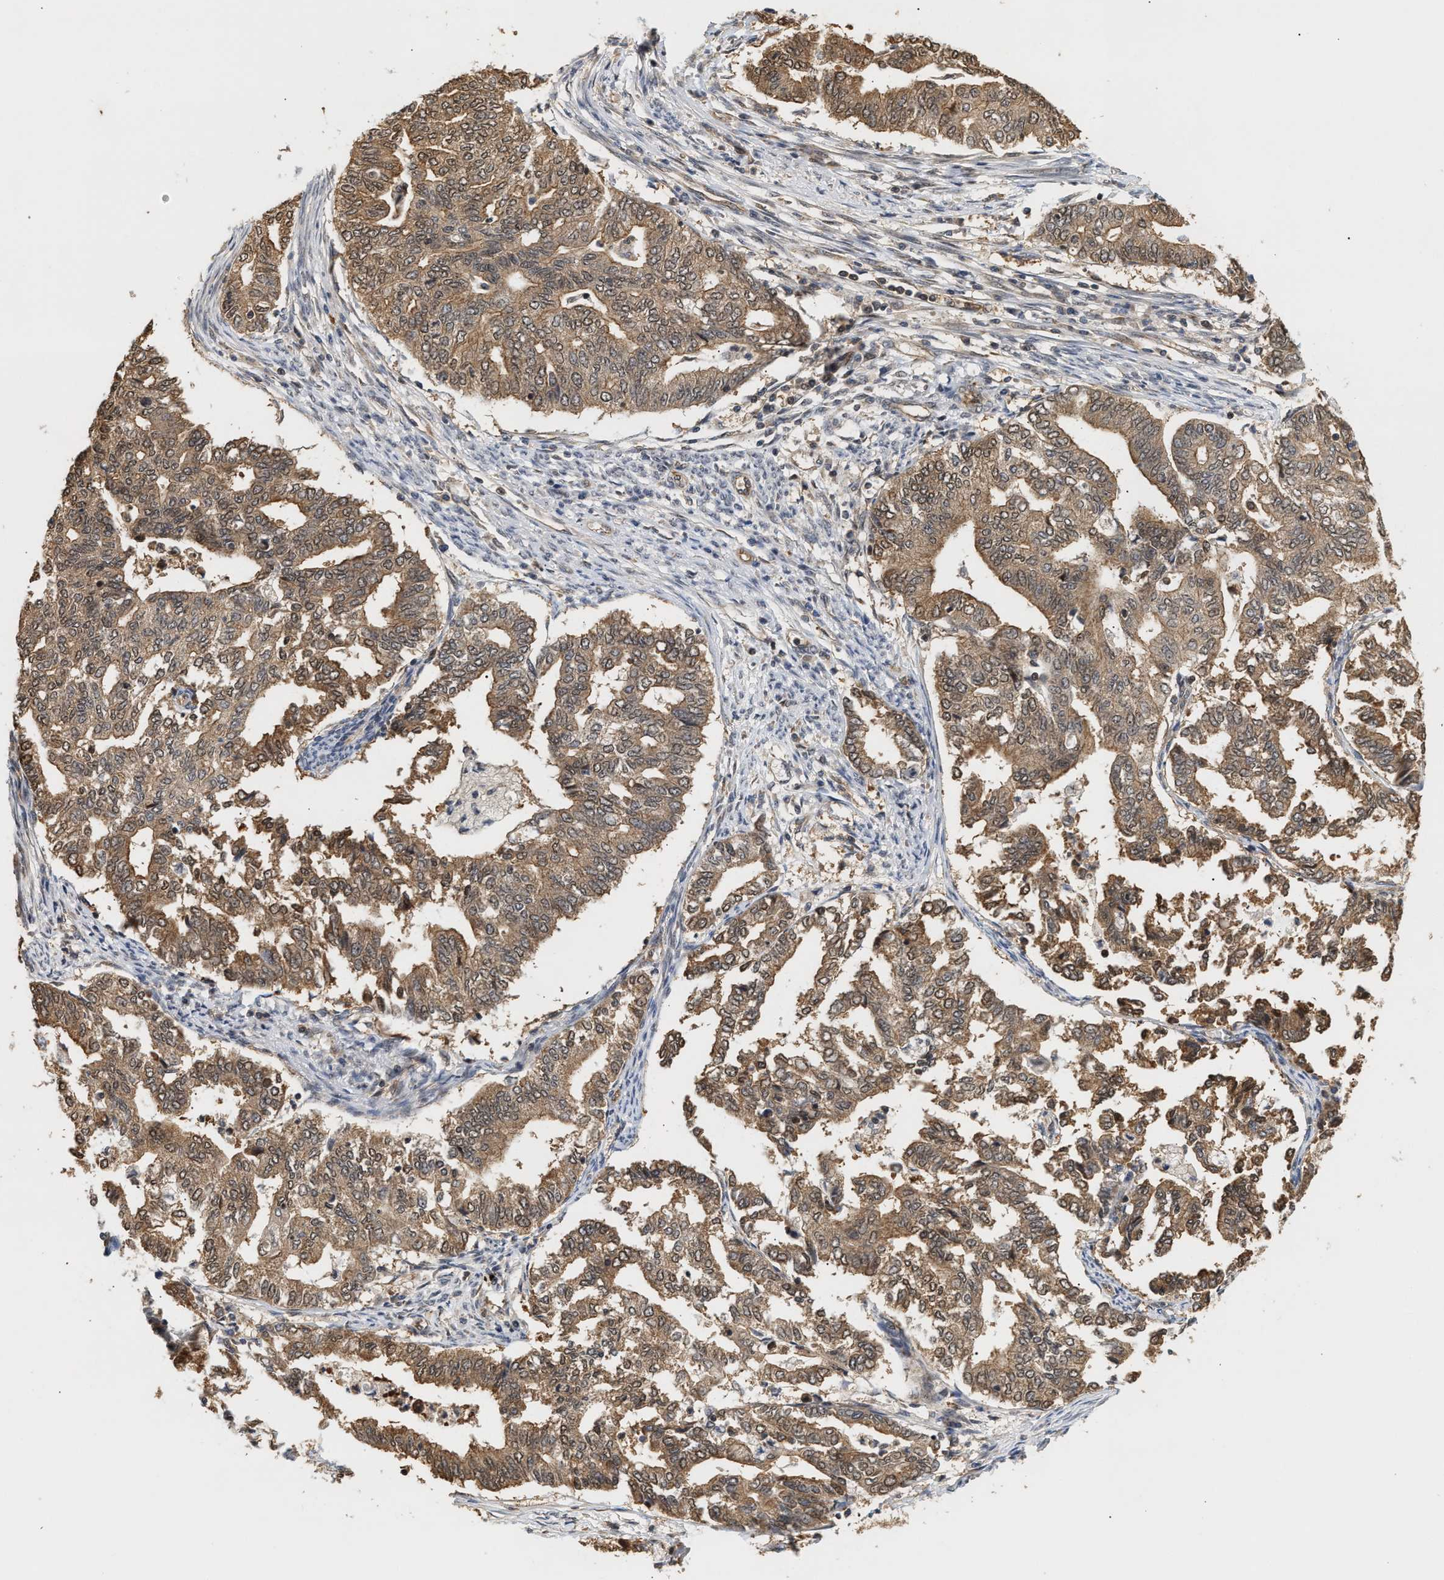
{"staining": {"intensity": "moderate", "quantity": ">75%", "location": "cytoplasmic/membranous"}, "tissue": "endometrial cancer", "cell_type": "Tumor cells", "image_type": "cancer", "snomed": [{"axis": "morphology", "description": "Adenocarcinoma, NOS"}, {"axis": "topography", "description": "Endometrium"}], "caption": "Immunohistochemical staining of human adenocarcinoma (endometrial) reveals moderate cytoplasmic/membranous protein positivity in approximately >75% of tumor cells. (DAB (3,3'-diaminobenzidine) IHC with brightfield microscopy, high magnification).", "gene": "ABHD5", "patient": {"sex": "female", "age": 79}}